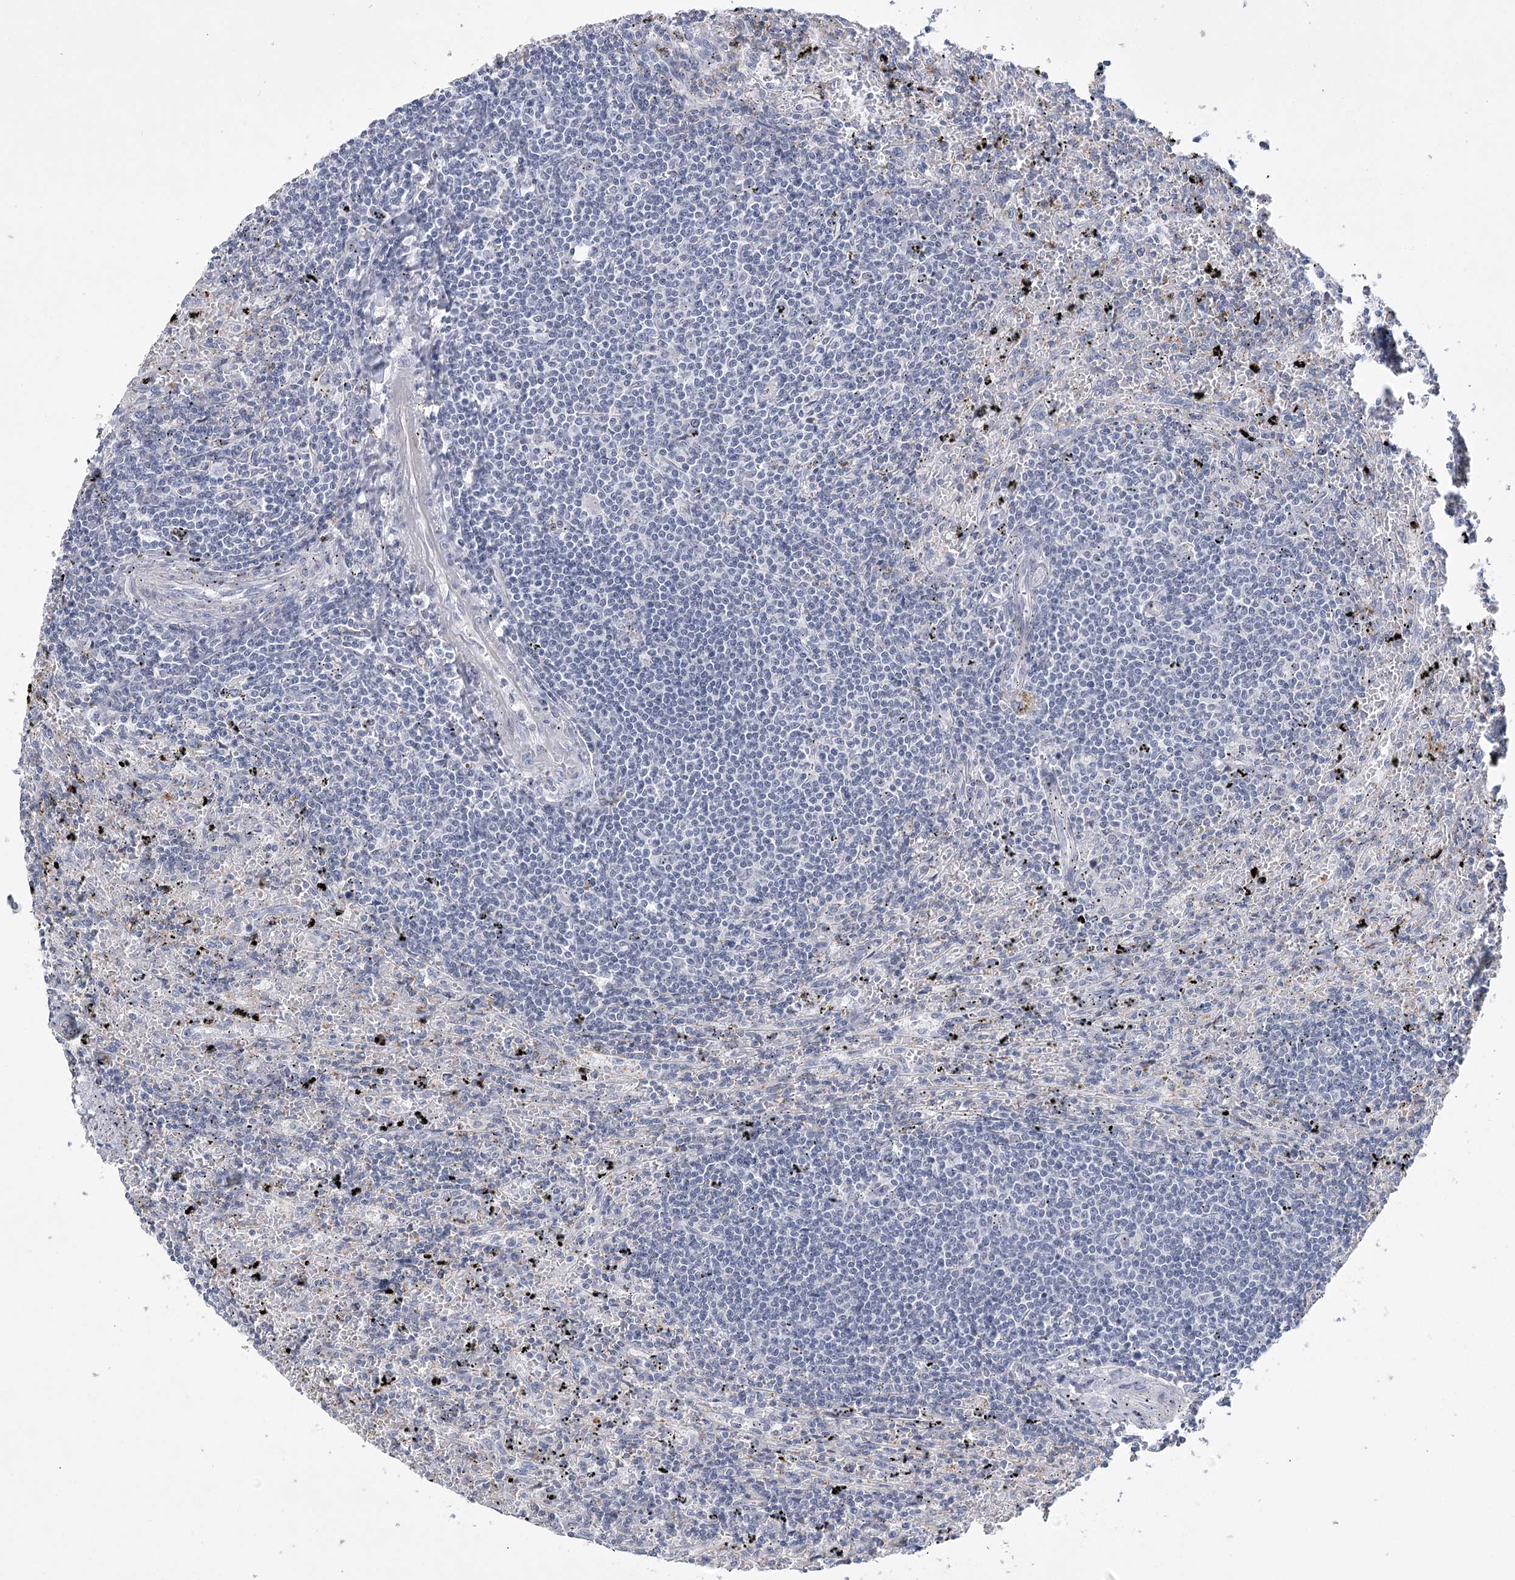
{"staining": {"intensity": "negative", "quantity": "none", "location": "none"}, "tissue": "lymphoma", "cell_type": "Tumor cells", "image_type": "cancer", "snomed": [{"axis": "morphology", "description": "Malignant lymphoma, non-Hodgkin's type, Low grade"}, {"axis": "topography", "description": "Spleen"}], "caption": "This is an immunohistochemistry (IHC) photomicrograph of malignant lymphoma, non-Hodgkin's type (low-grade). There is no expression in tumor cells.", "gene": "FAM76B", "patient": {"sex": "male", "age": 76}}